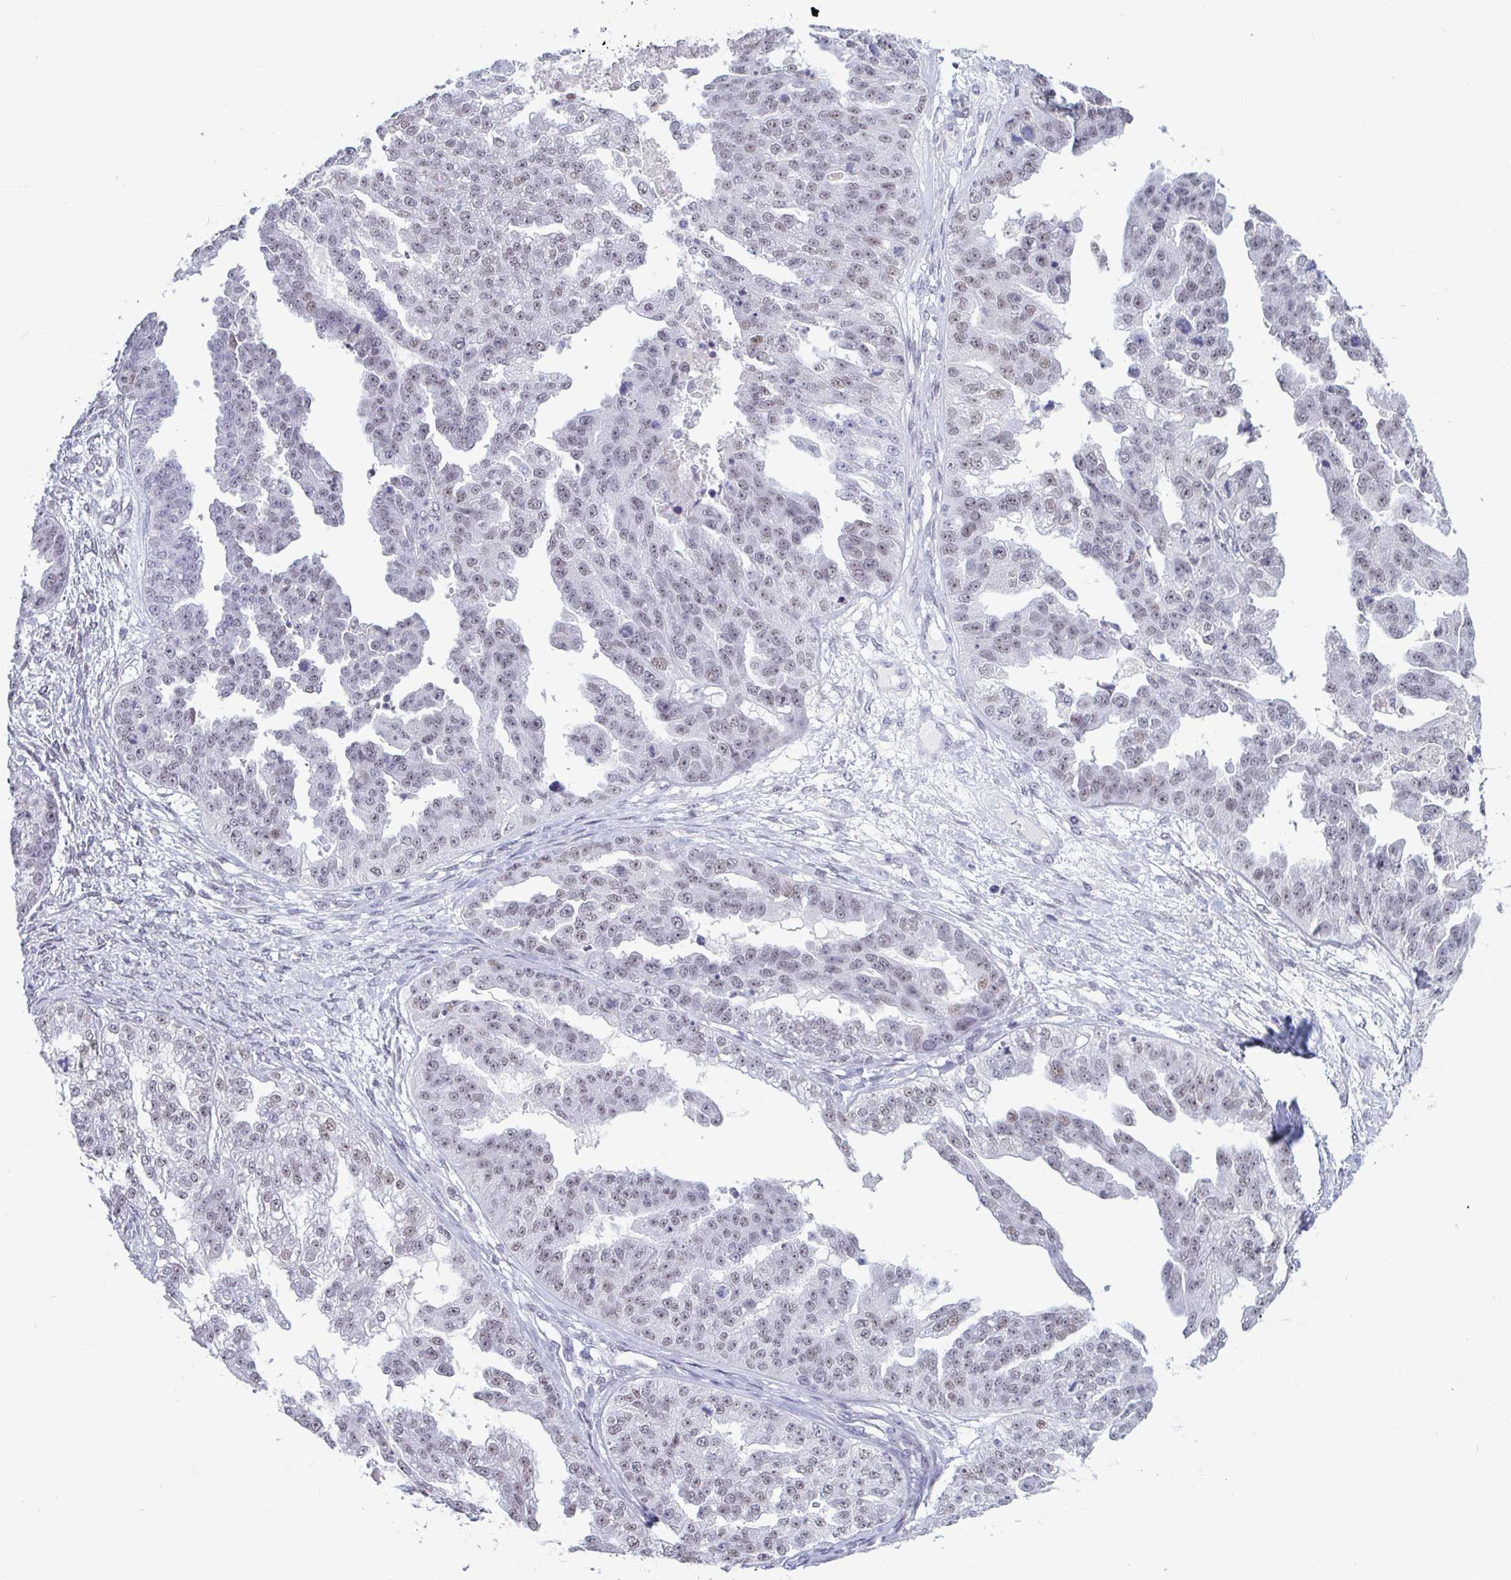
{"staining": {"intensity": "weak", "quantity": "<25%", "location": "nuclear"}, "tissue": "ovarian cancer", "cell_type": "Tumor cells", "image_type": "cancer", "snomed": [{"axis": "morphology", "description": "Cystadenocarcinoma, serous, NOS"}, {"axis": "topography", "description": "Ovary"}], "caption": "This is an IHC micrograph of human ovarian cancer (serous cystadenocarcinoma). There is no expression in tumor cells.", "gene": "MSMB", "patient": {"sex": "female", "age": 58}}